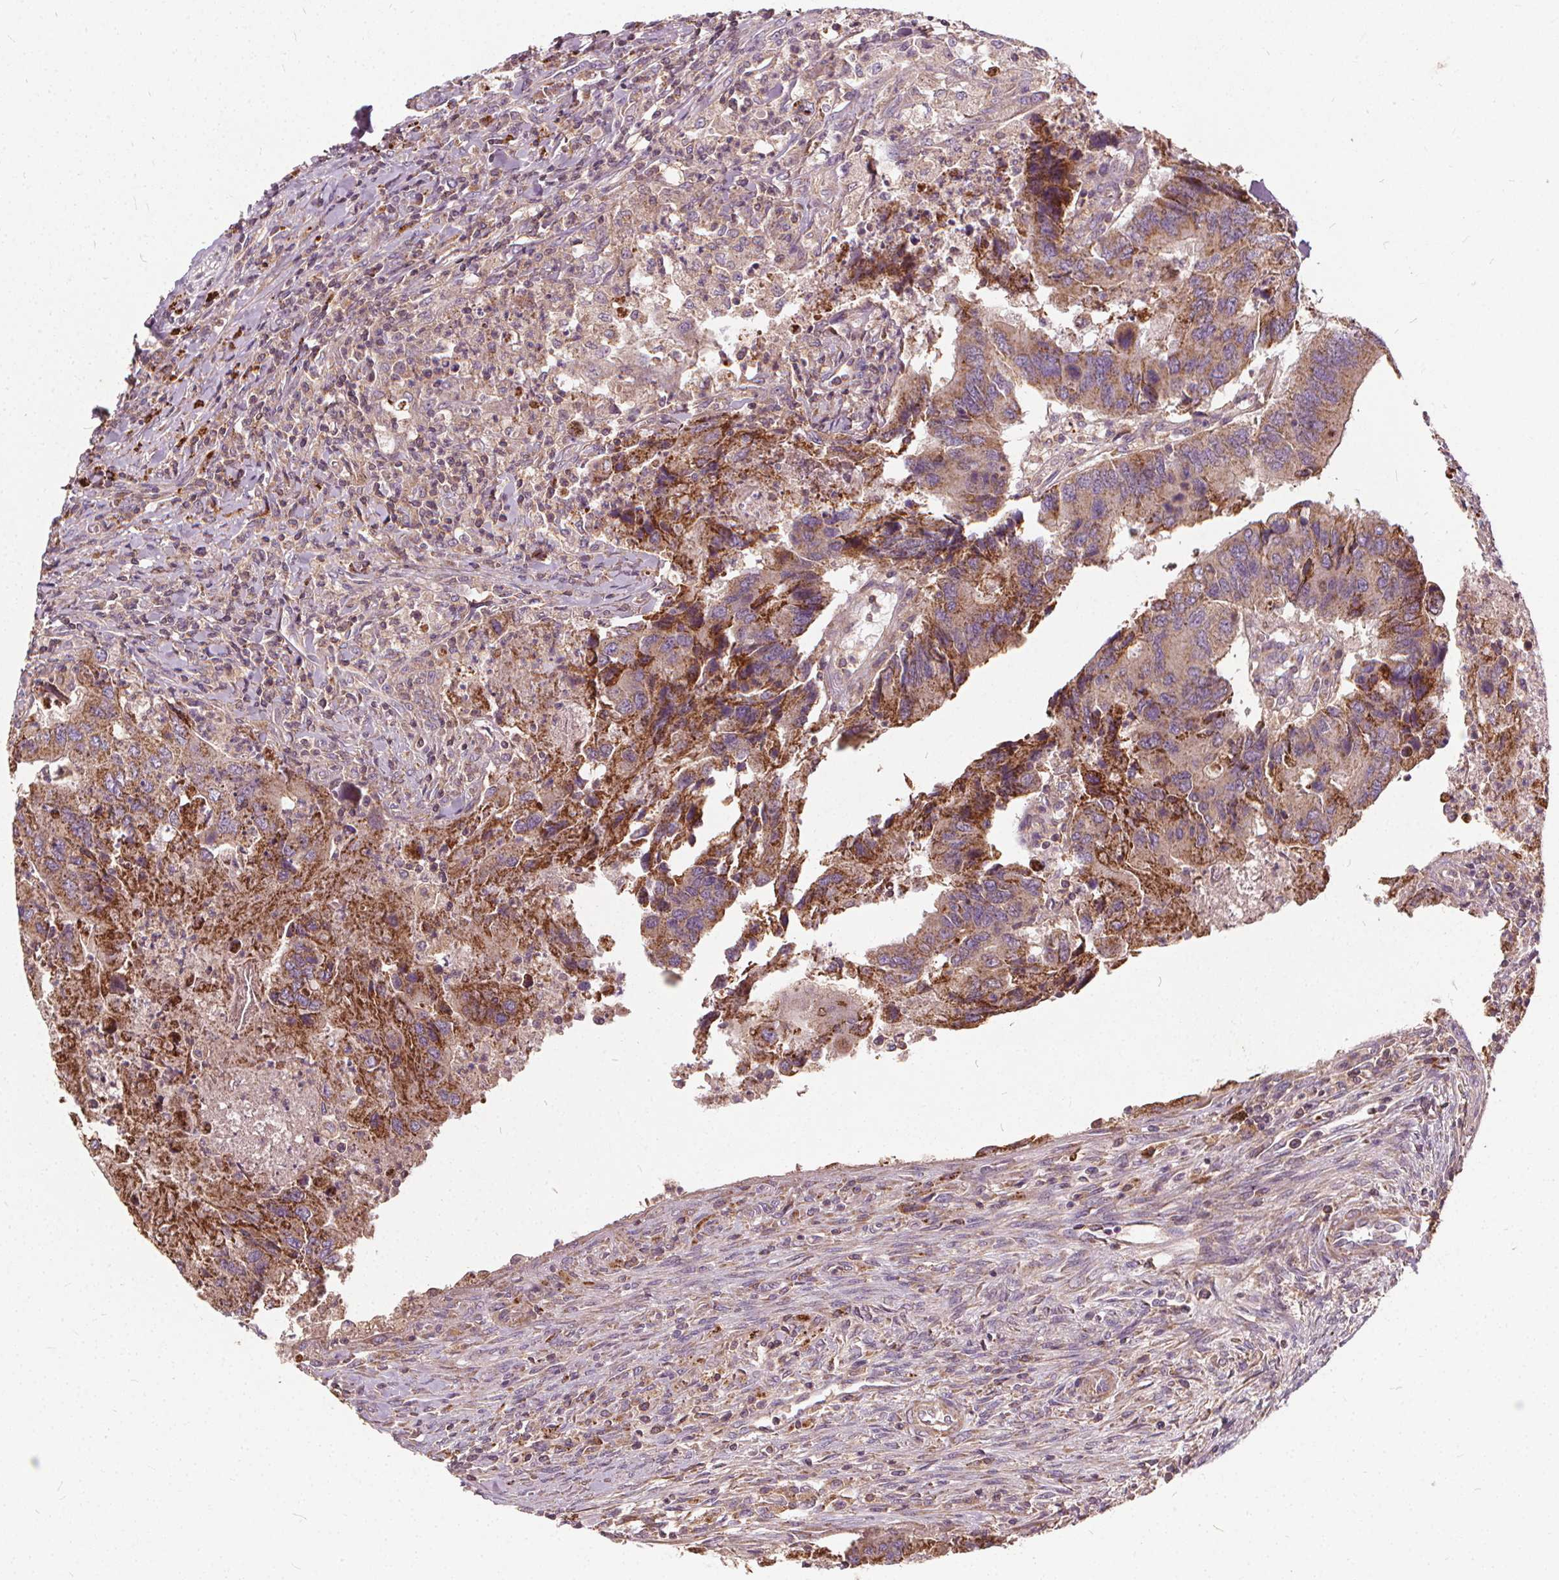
{"staining": {"intensity": "moderate", "quantity": ">75%", "location": "cytoplasmic/membranous"}, "tissue": "colorectal cancer", "cell_type": "Tumor cells", "image_type": "cancer", "snomed": [{"axis": "morphology", "description": "Adenocarcinoma, NOS"}, {"axis": "topography", "description": "Colon"}], "caption": "Colorectal cancer (adenocarcinoma) stained with a brown dye demonstrates moderate cytoplasmic/membranous positive staining in approximately >75% of tumor cells.", "gene": "ORAI2", "patient": {"sex": "female", "age": 67}}